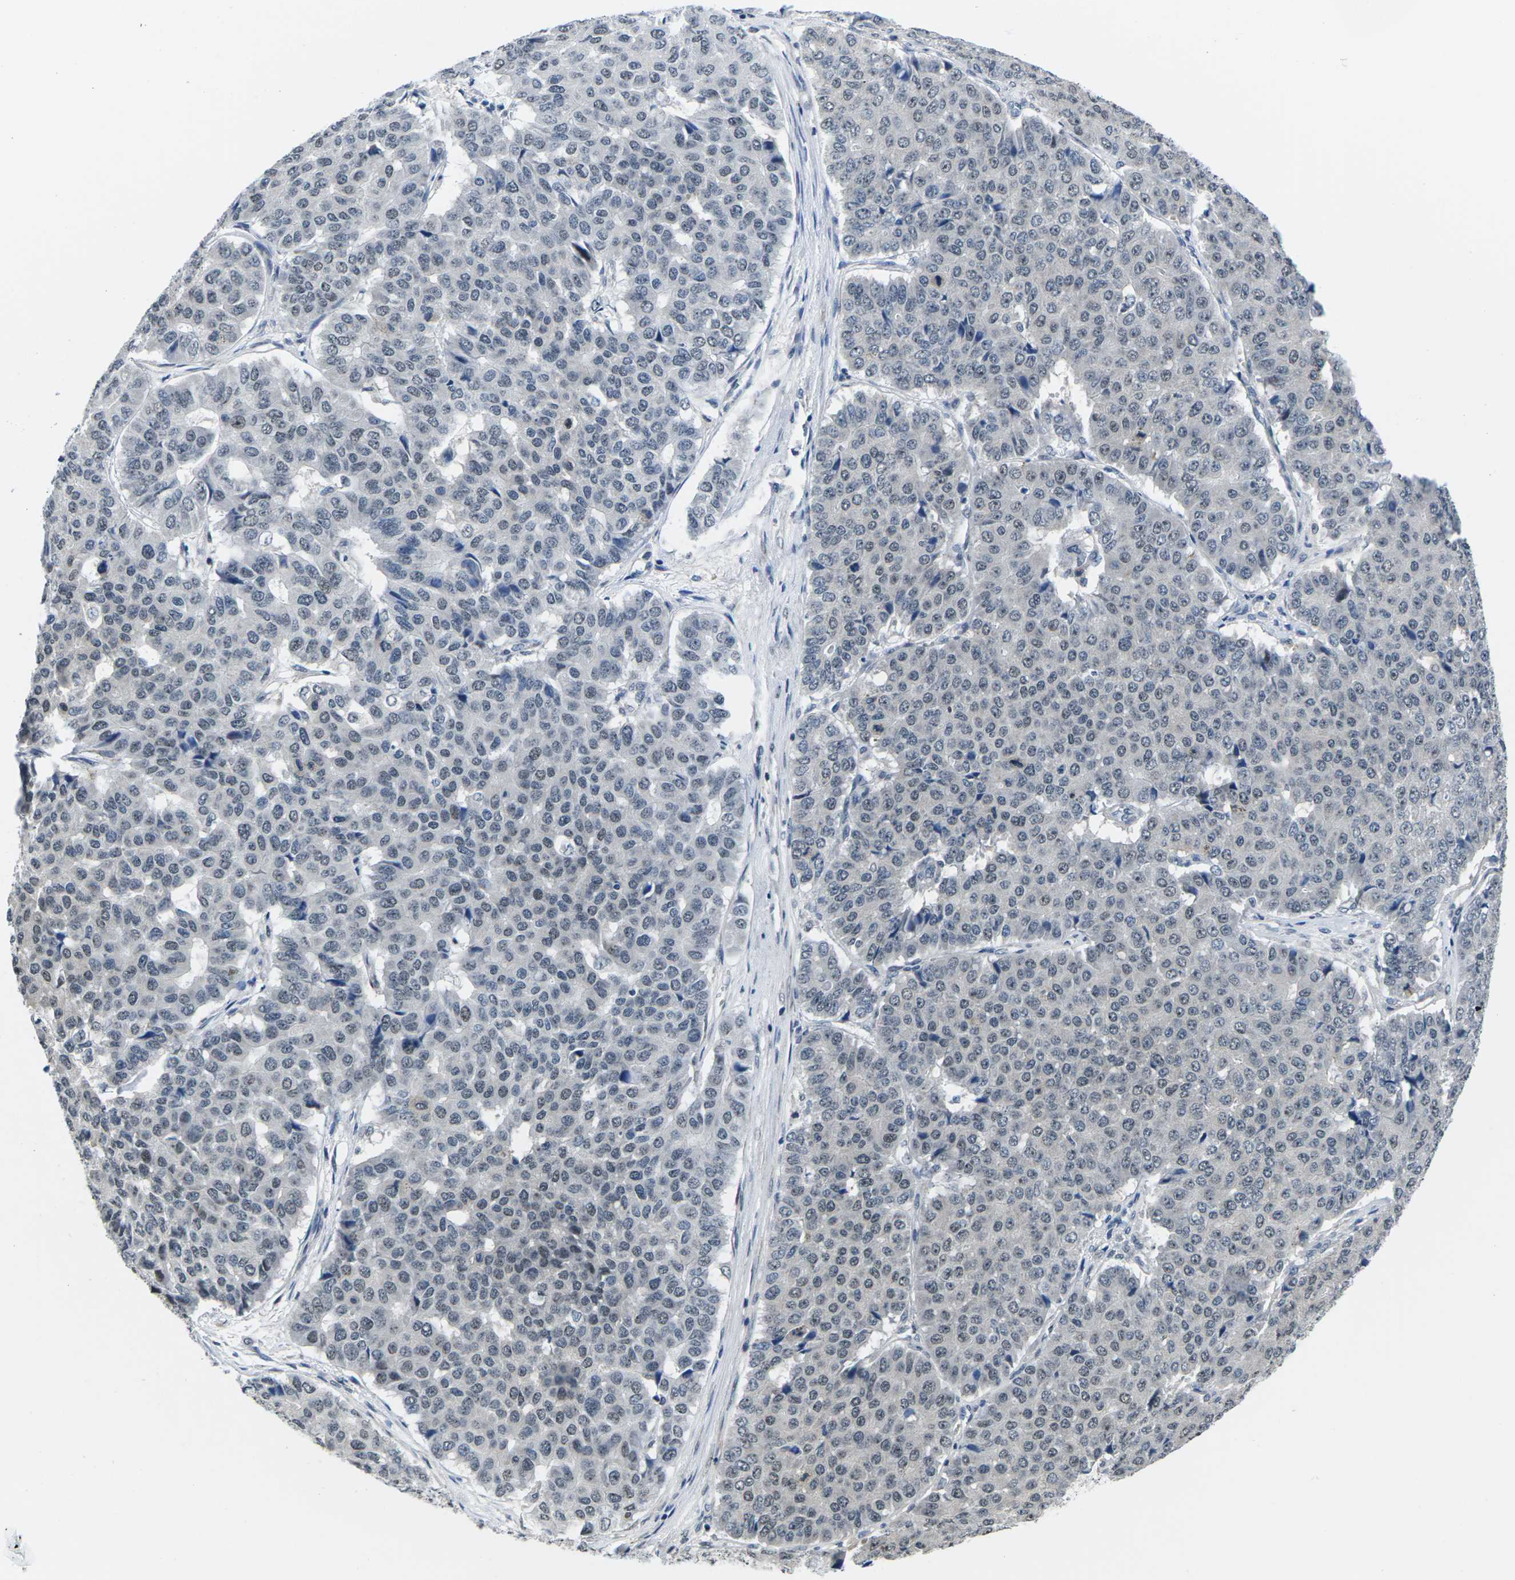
{"staining": {"intensity": "weak", "quantity": "<25%", "location": "nuclear"}, "tissue": "pancreatic cancer", "cell_type": "Tumor cells", "image_type": "cancer", "snomed": [{"axis": "morphology", "description": "Adenocarcinoma, NOS"}, {"axis": "topography", "description": "Pancreas"}], "caption": "Protein analysis of pancreatic adenocarcinoma reveals no significant positivity in tumor cells. (Stains: DAB immunohistochemistry with hematoxylin counter stain, Microscopy: brightfield microscopy at high magnification).", "gene": "NSRP1", "patient": {"sex": "male", "age": 50}}